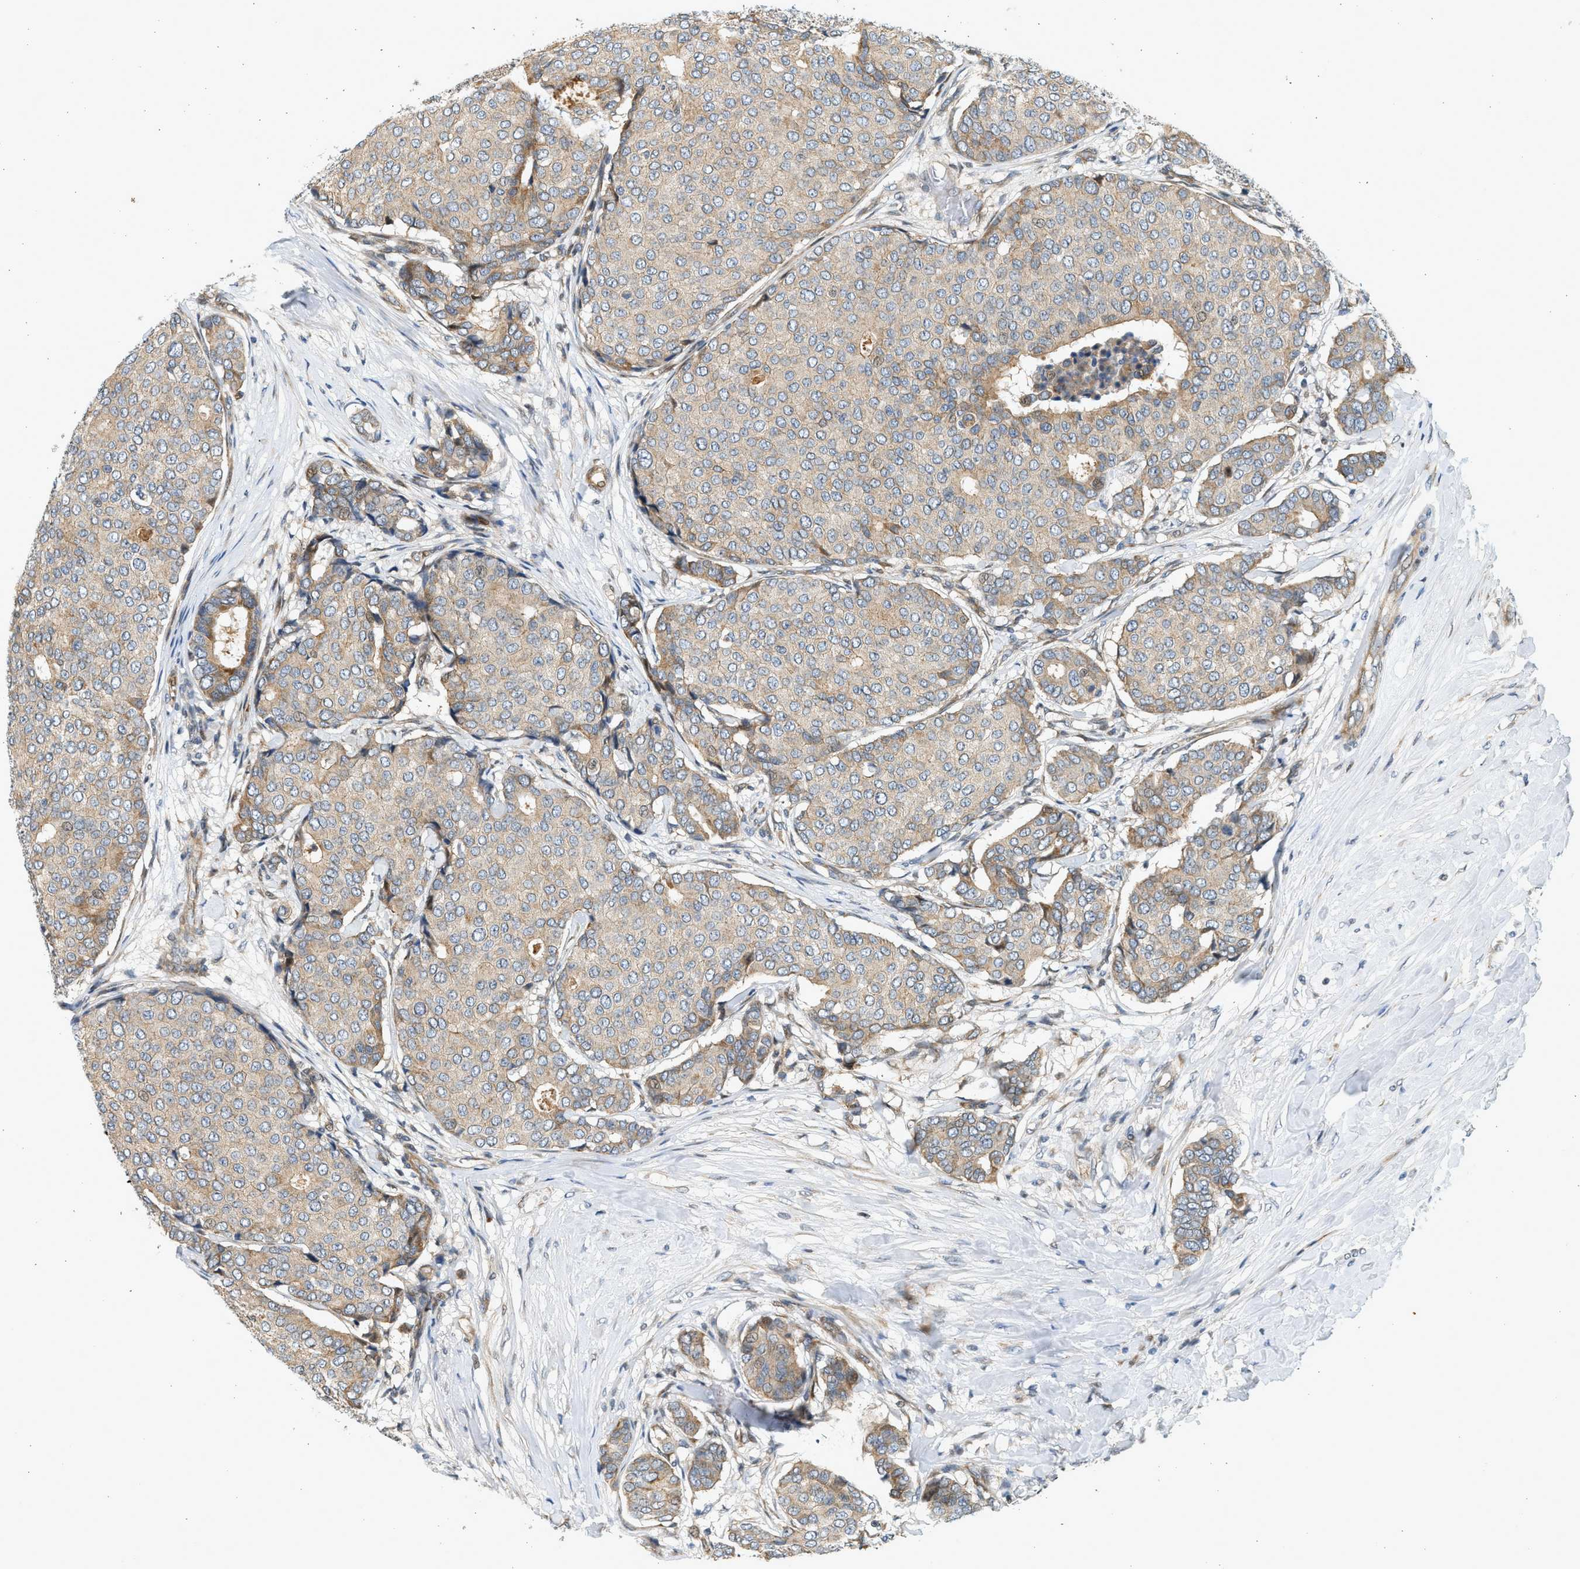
{"staining": {"intensity": "weak", "quantity": "25%-75%", "location": "cytoplasmic/membranous"}, "tissue": "breast cancer", "cell_type": "Tumor cells", "image_type": "cancer", "snomed": [{"axis": "morphology", "description": "Duct carcinoma"}, {"axis": "topography", "description": "Breast"}], "caption": "A low amount of weak cytoplasmic/membranous positivity is appreciated in approximately 25%-75% of tumor cells in intraductal carcinoma (breast) tissue.", "gene": "NRSN2", "patient": {"sex": "female", "age": 75}}